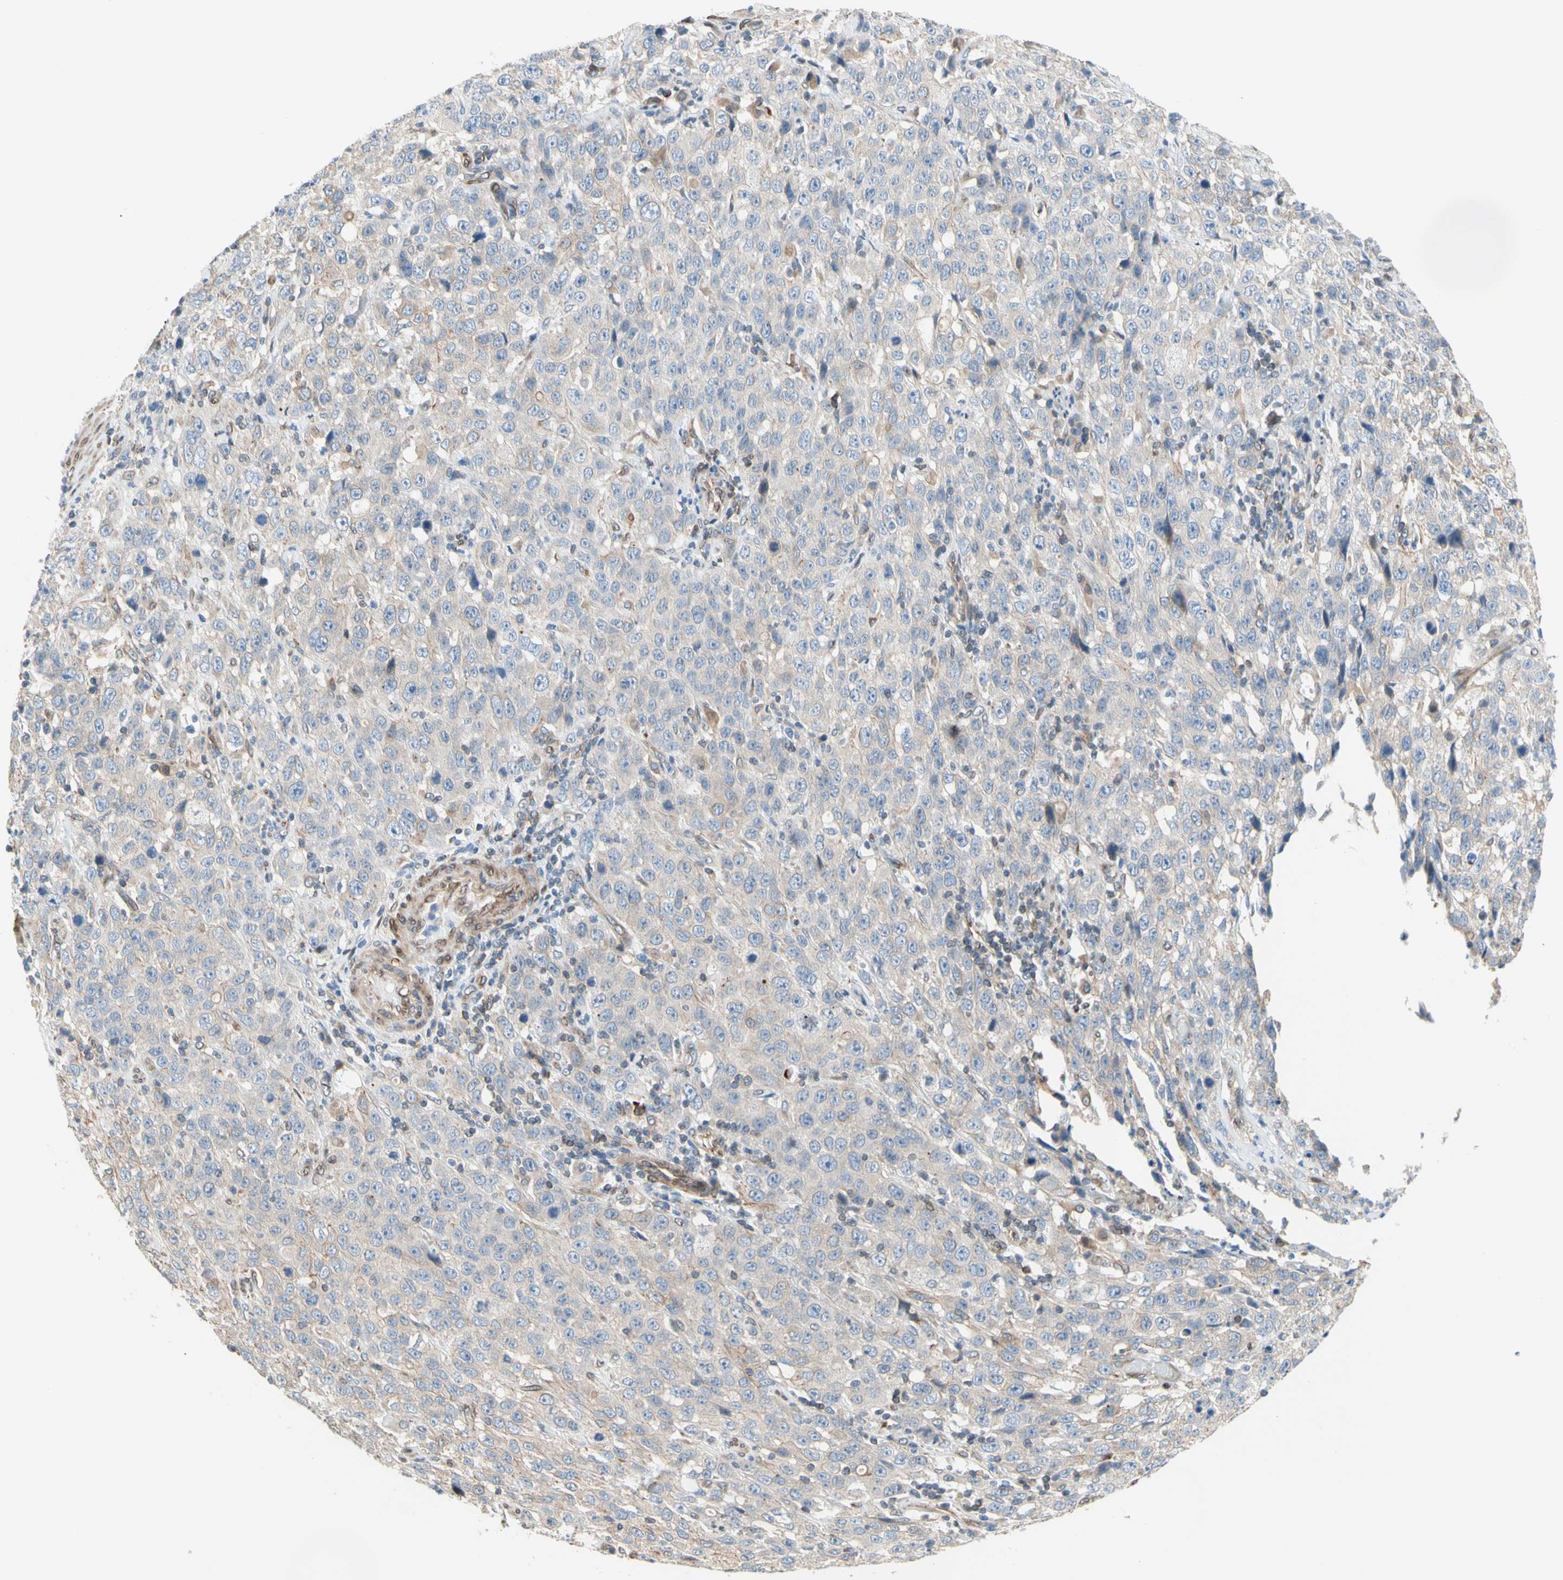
{"staining": {"intensity": "weak", "quantity": "25%-75%", "location": "cytoplasmic/membranous"}, "tissue": "stomach cancer", "cell_type": "Tumor cells", "image_type": "cancer", "snomed": [{"axis": "morphology", "description": "Normal tissue, NOS"}, {"axis": "morphology", "description": "Adenocarcinoma, NOS"}, {"axis": "topography", "description": "Stomach"}], "caption": "The micrograph exhibits a brown stain indicating the presence of a protein in the cytoplasmic/membranous of tumor cells in stomach adenocarcinoma.", "gene": "TRAF2", "patient": {"sex": "male", "age": 48}}